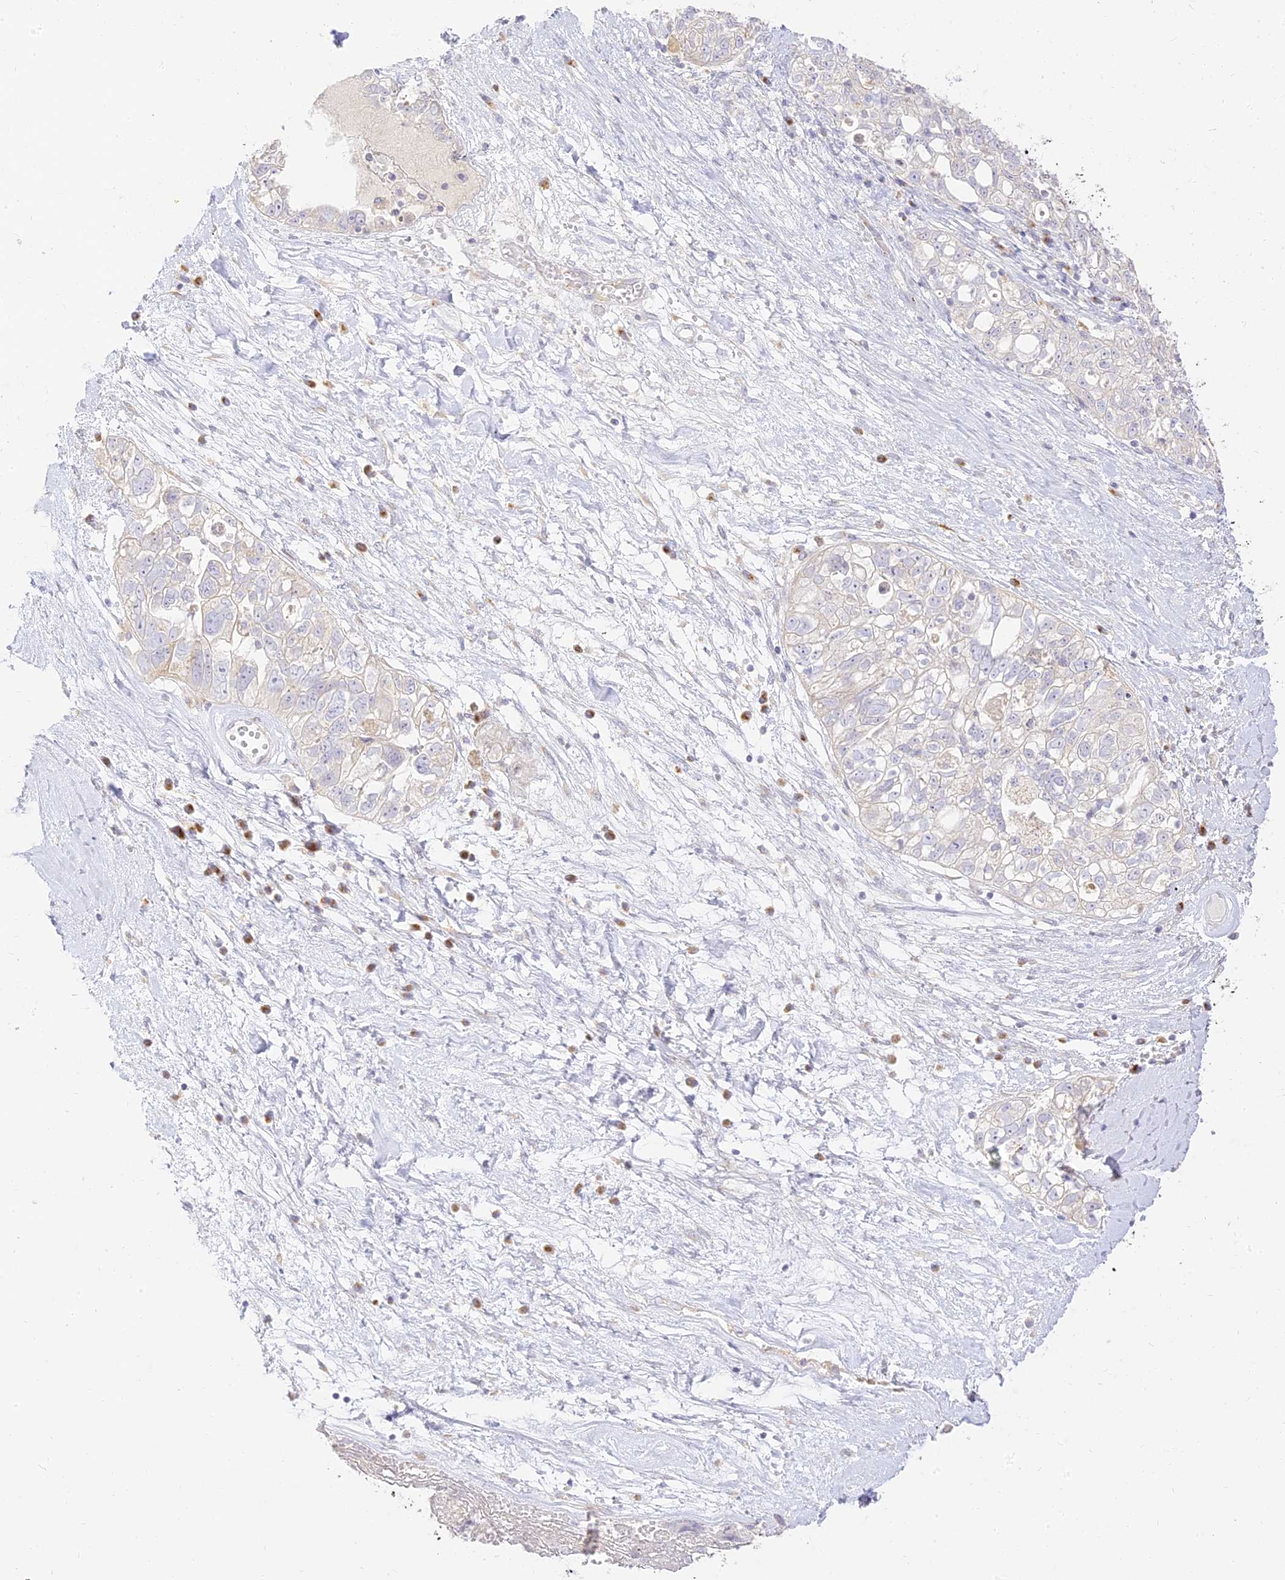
{"staining": {"intensity": "negative", "quantity": "none", "location": "none"}, "tissue": "ovarian cancer", "cell_type": "Tumor cells", "image_type": "cancer", "snomed": [{"axis": "morphology", "description": "Carcinoma, NOS"}, {"axis": "morphology", "description": "Cystadenocarcinoma, serous, NOS"}, {"axis": "topography", "description": "Ovary"}], "caption": "There is no significant positivity in tumor cells of carcinoma (ovarian).", "gene": "SEC13", "patient": {"sex": "female", "age": 69}}